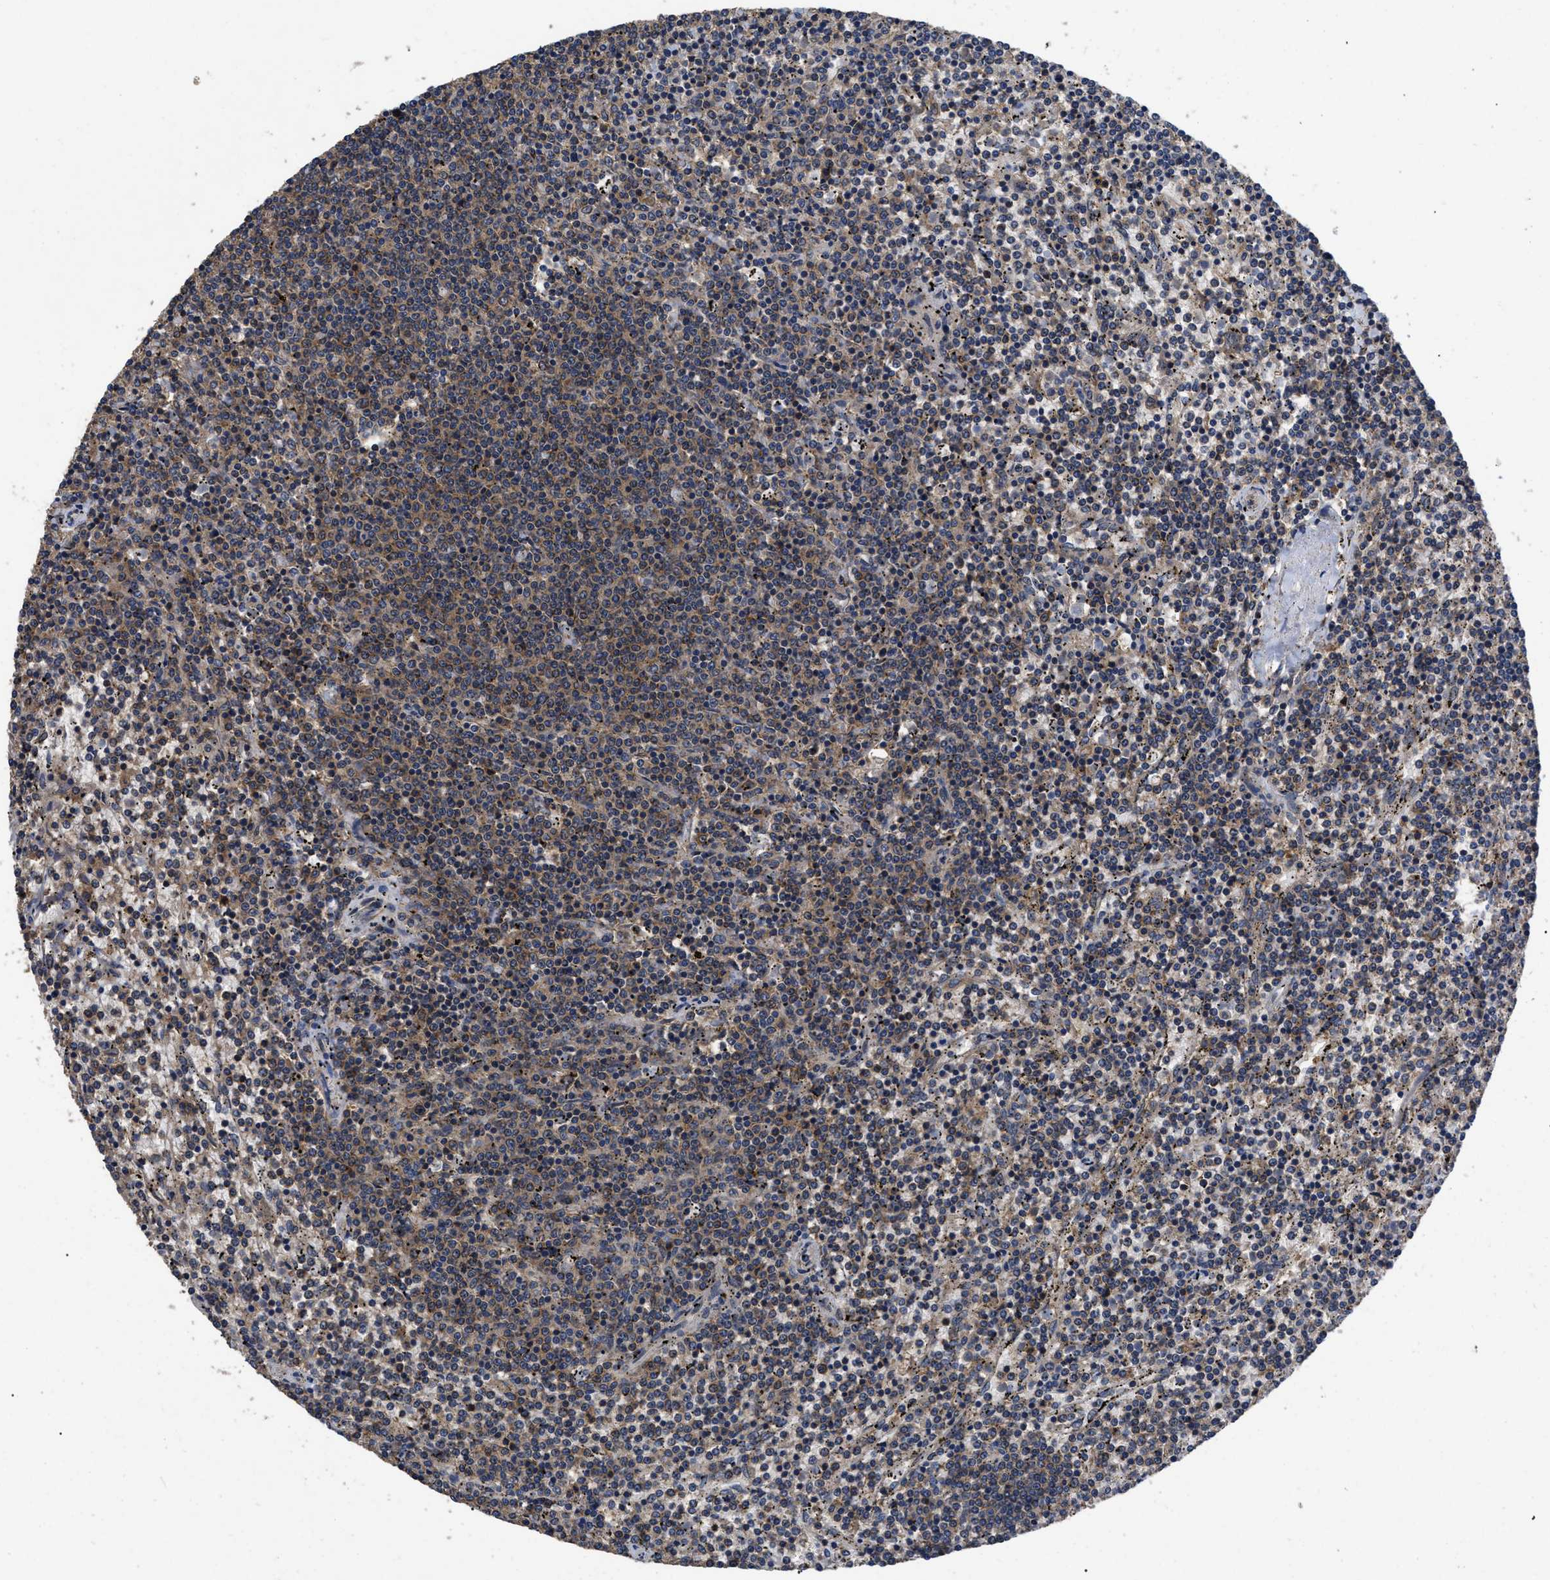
{"staining": {"intensity": "moderate", "quantity": "<25%", "location": "cytoplasmic/membranous"}, "tissue": "lymphoma", "cell_type": "Tumor cells", "image_type": "cancer", "snomed": [{"axis": "morphology", "description": "Malignant lymphoma, non-Hodgkin's type, Low grade"}, {"axis": "topography", "description": "Spleen"}], "caption": "Protein analysis of malignant lymphoma, non-Hodgkin's type (low-grade) tissue shows moderate cytoplasmic/membranous expression in about <25% of tumor cells.", "gene": "LRRC3", "patient": {"sex": "female", "age": 50}}